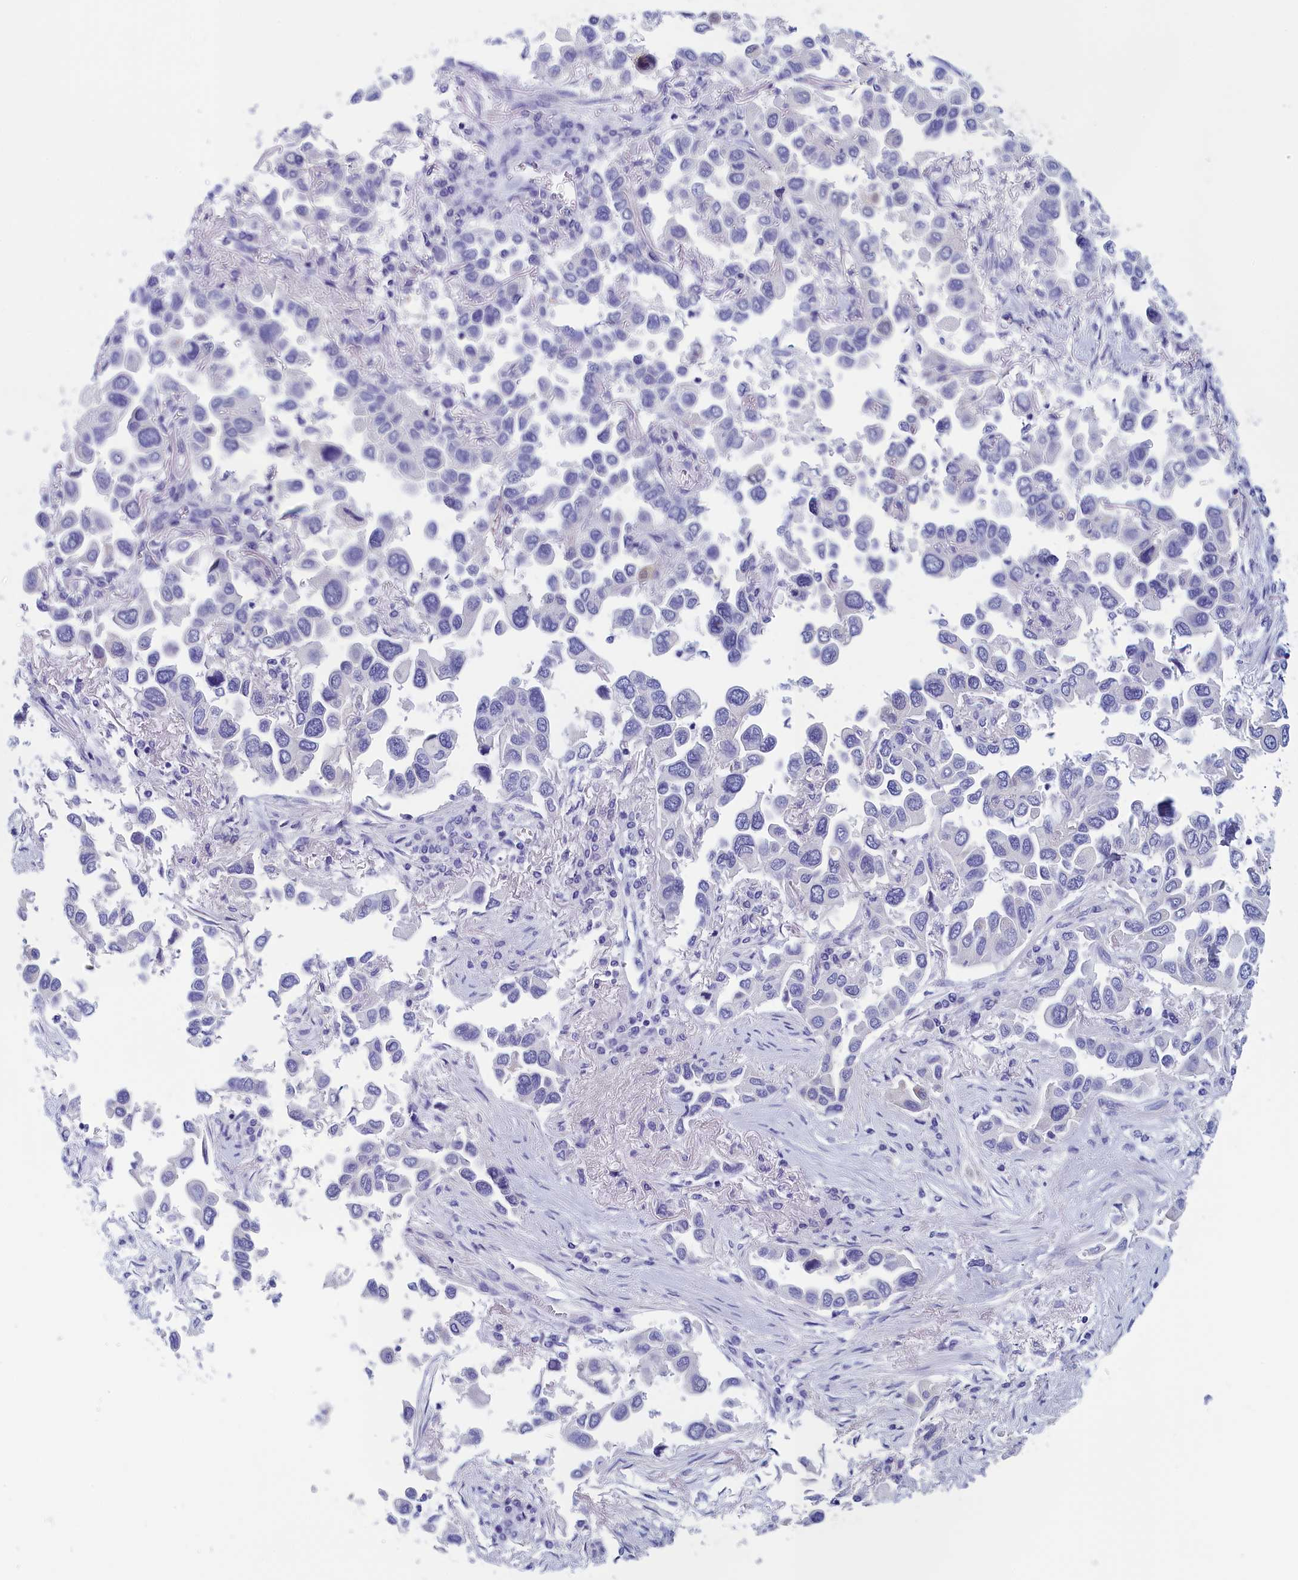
{"staining": {"intensity": "negative", "quantity": "none", "location": "none"}, "tissue": "lung cancer", "cell_type": "Tumor cells", "image_type": "cancer", "snomed": [{"axis": "morphology", "description": "Adenocarcinoma, NOS"}, {"axis": "topography", "description": "Lung"}], "caption": "This is an immunohistochemistry (IHC) image of lung adenocarcinoma. There is no positivity in tumor cells.", "gene": "ANKRD2", "patient": {"sex": "female", "age": 76}}